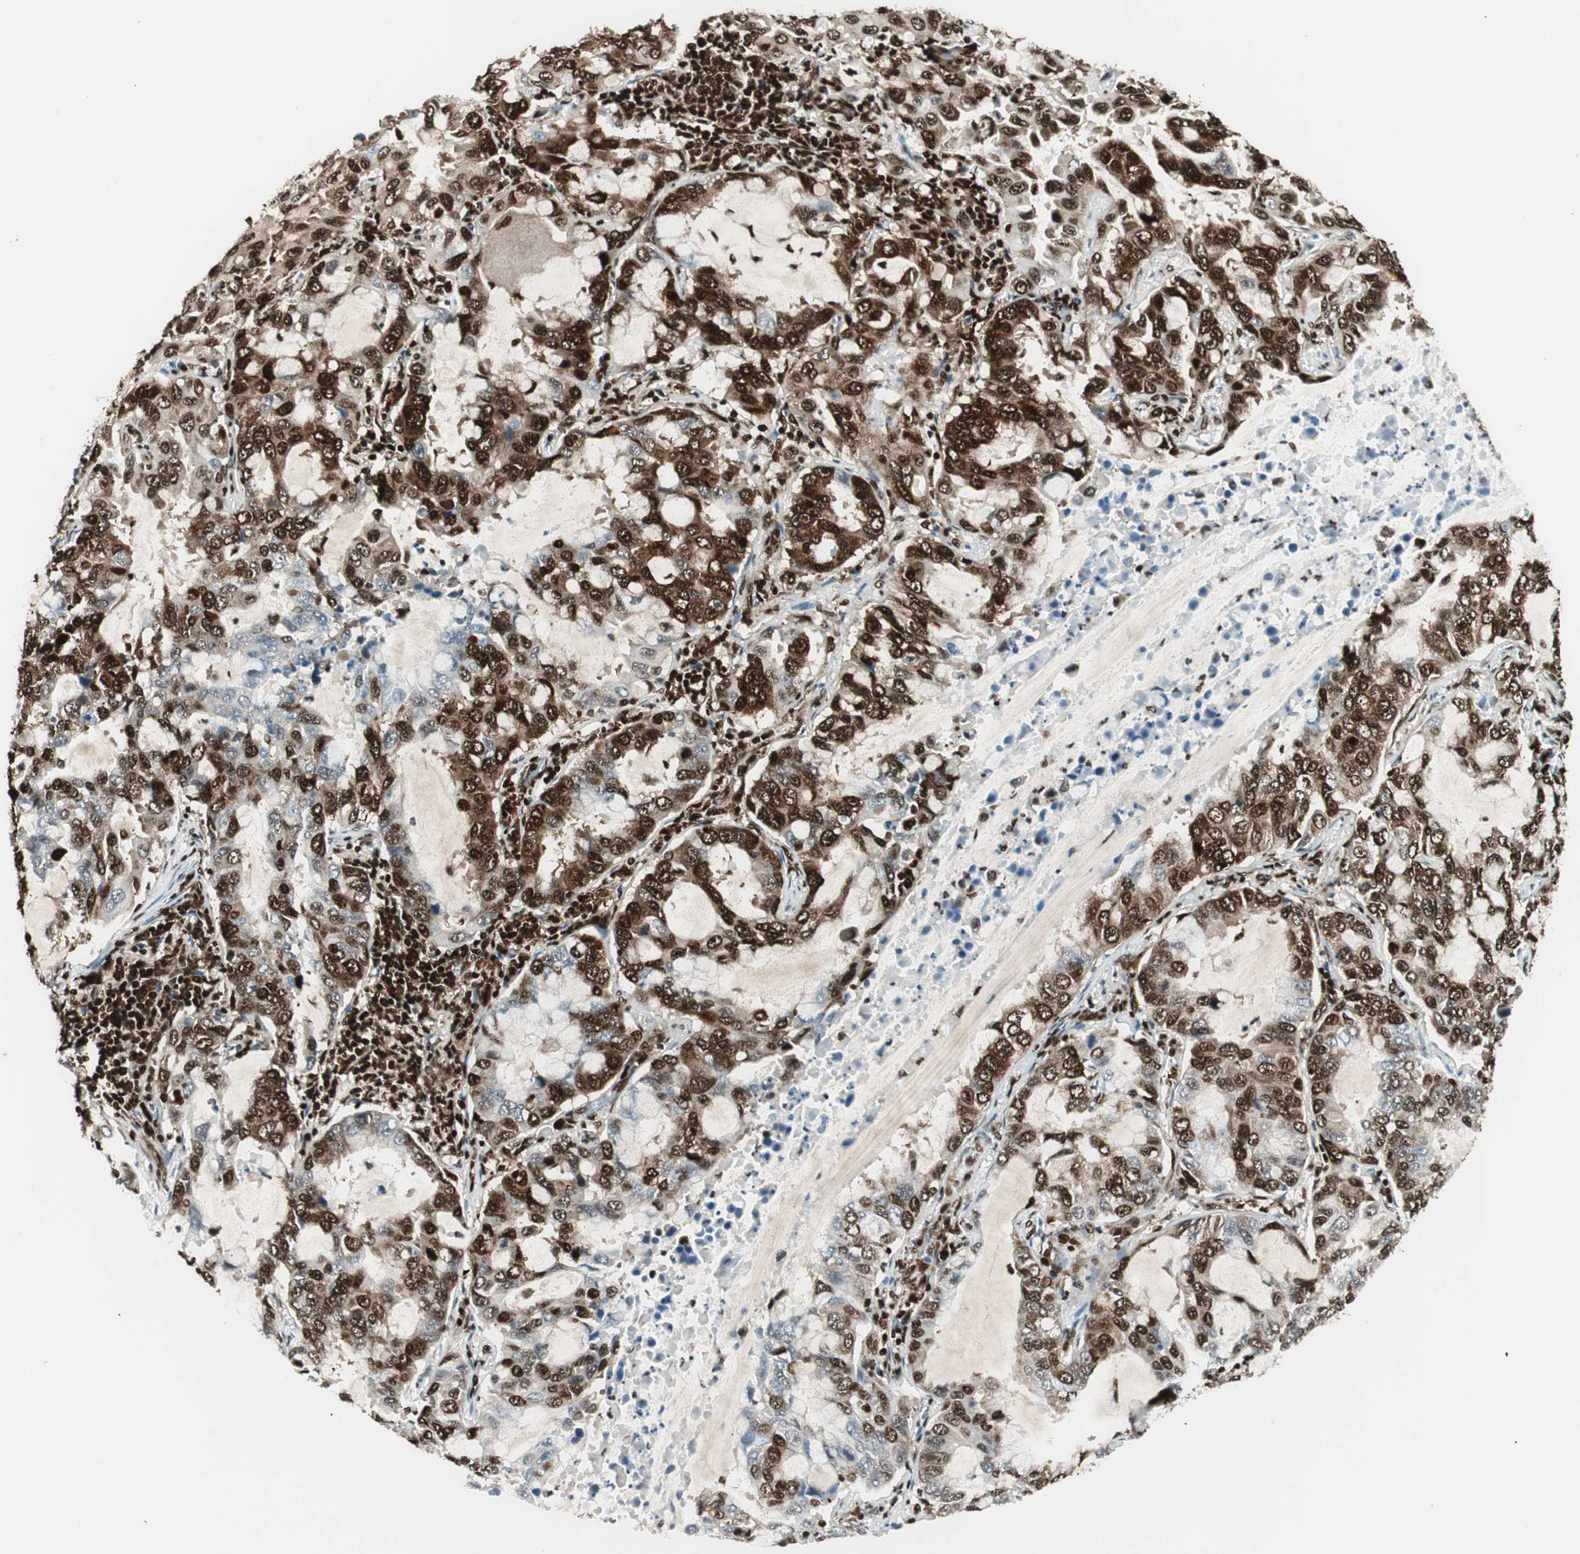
{"staining": {"intensity": "strong", "quantity": ">75%", "location": "cytoplasmic/membranous,nuclear"}, "tissue": "lung cancer", "cell_type": "Tumor cells", "image_type": "cancer", "snomed": [{"axis": "morphology", "description": "Adenocarcinoma, NOS"}, {"axis": "topography", "description": "Lung"}], "caption": "Protein positivity by immunohistochemistry (IHC) exhibits strong cytoplasmic/membranous and nuclear positivity in about >75% of tumor cells in lung cancer. The staining was performed using DAB (3,3'-diaminobenzidine), with brown indicating positive protein expression. Nuclei are stained blue with hematoxylin.", "gene": "EWSR1", "patient": {"sex": "male", "age": 64}}